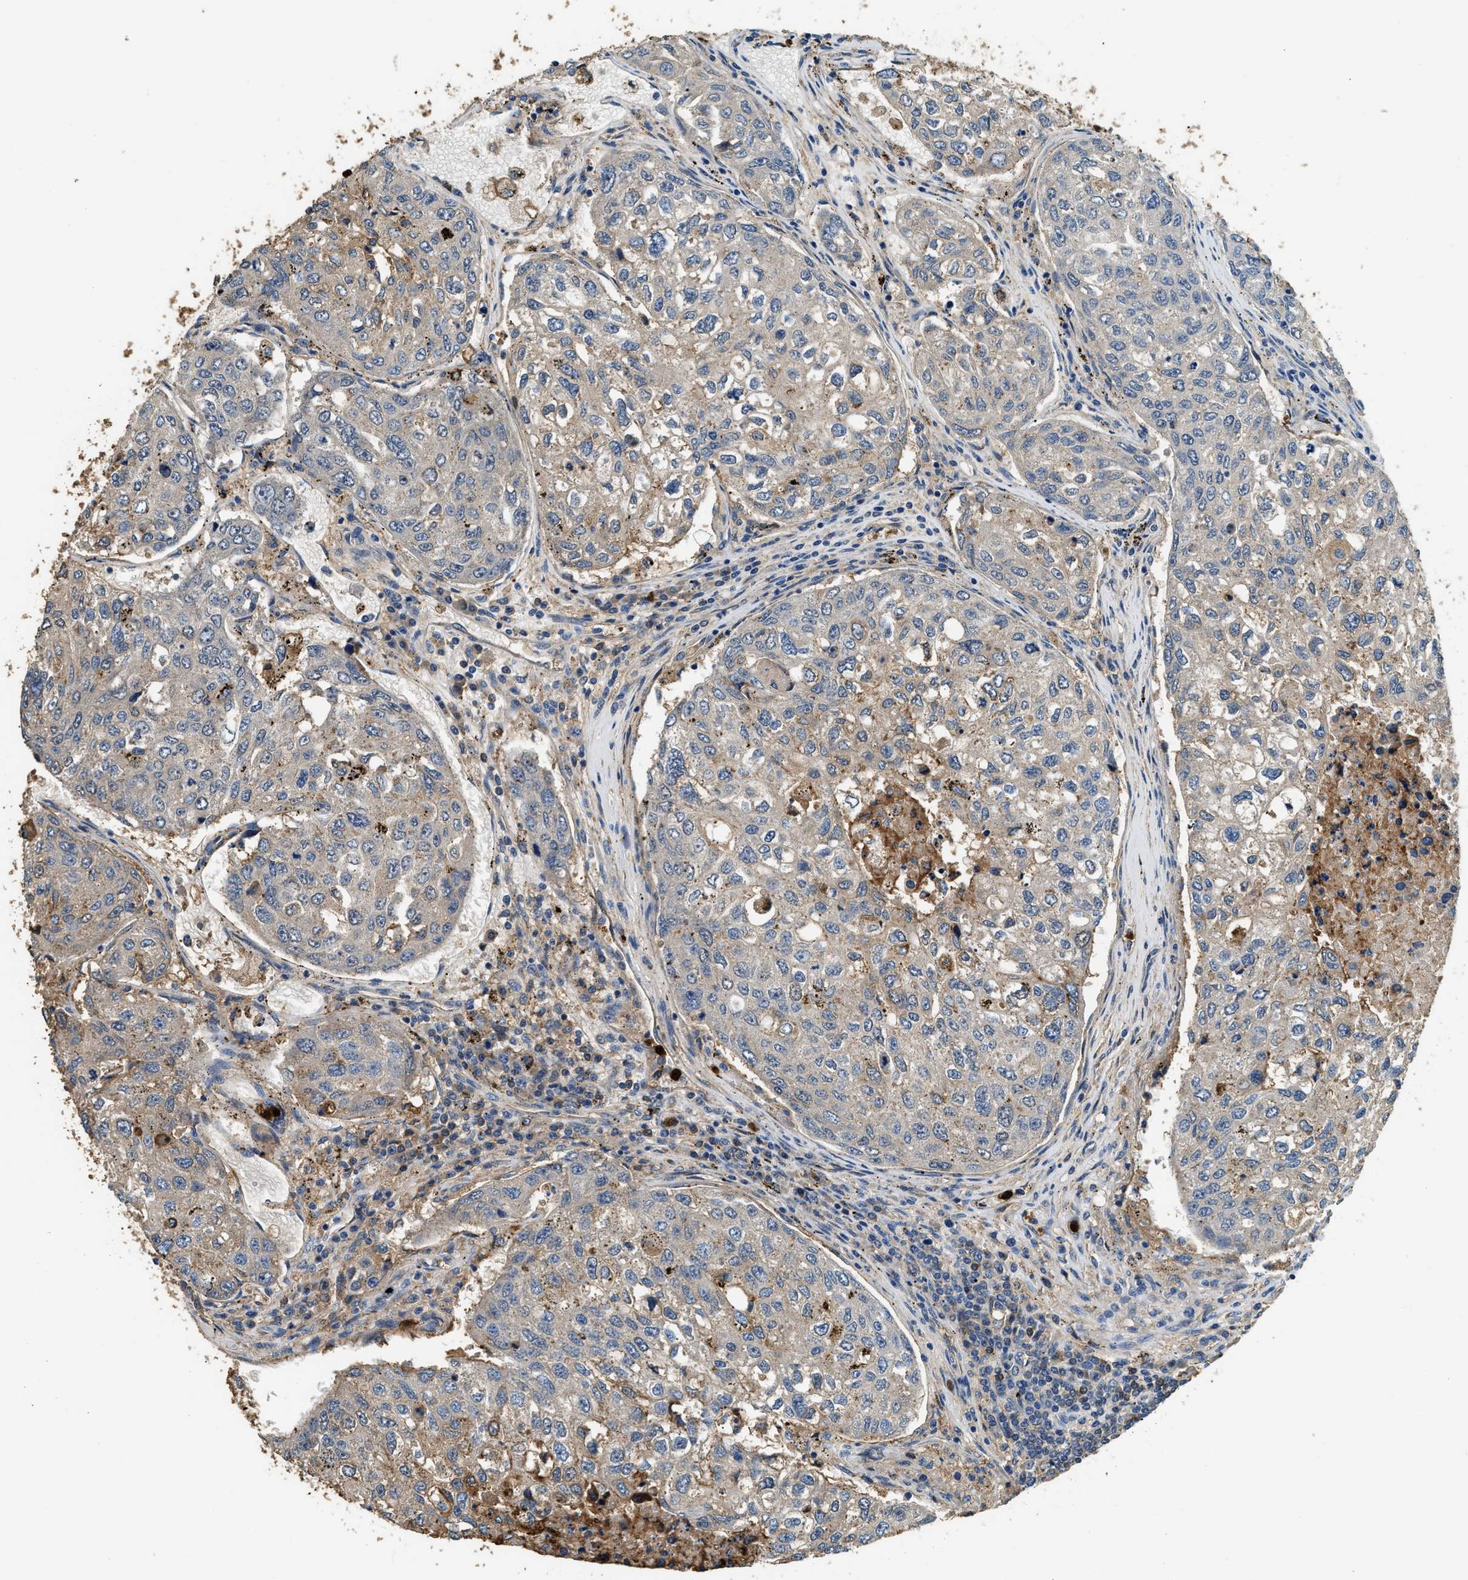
{"staining": {"intensity": "moderate", "quantity": "25%-75%", "location": "cytoplasmic/membranous"}, "tissue": "urothelial cancer", "cell_type": "Tumor cells", "image_type": "cancer", "snomed": [{"axis": "morphology", "description": "Urothelial carcinoma, High grade"}, {"axis": "topography", "description": "Lymph node"}, {"axis": "topography", "description": "Urinary bladder"}], "caption": "Protein staining of urothelial carcinoma (high-grade) tissue demonstrates moderate cytoplasmic/membranous staining in about 25%-75% of tumor cells.", "gene": "ANXA3", "patient": {"sex": "male", "age": 51}}